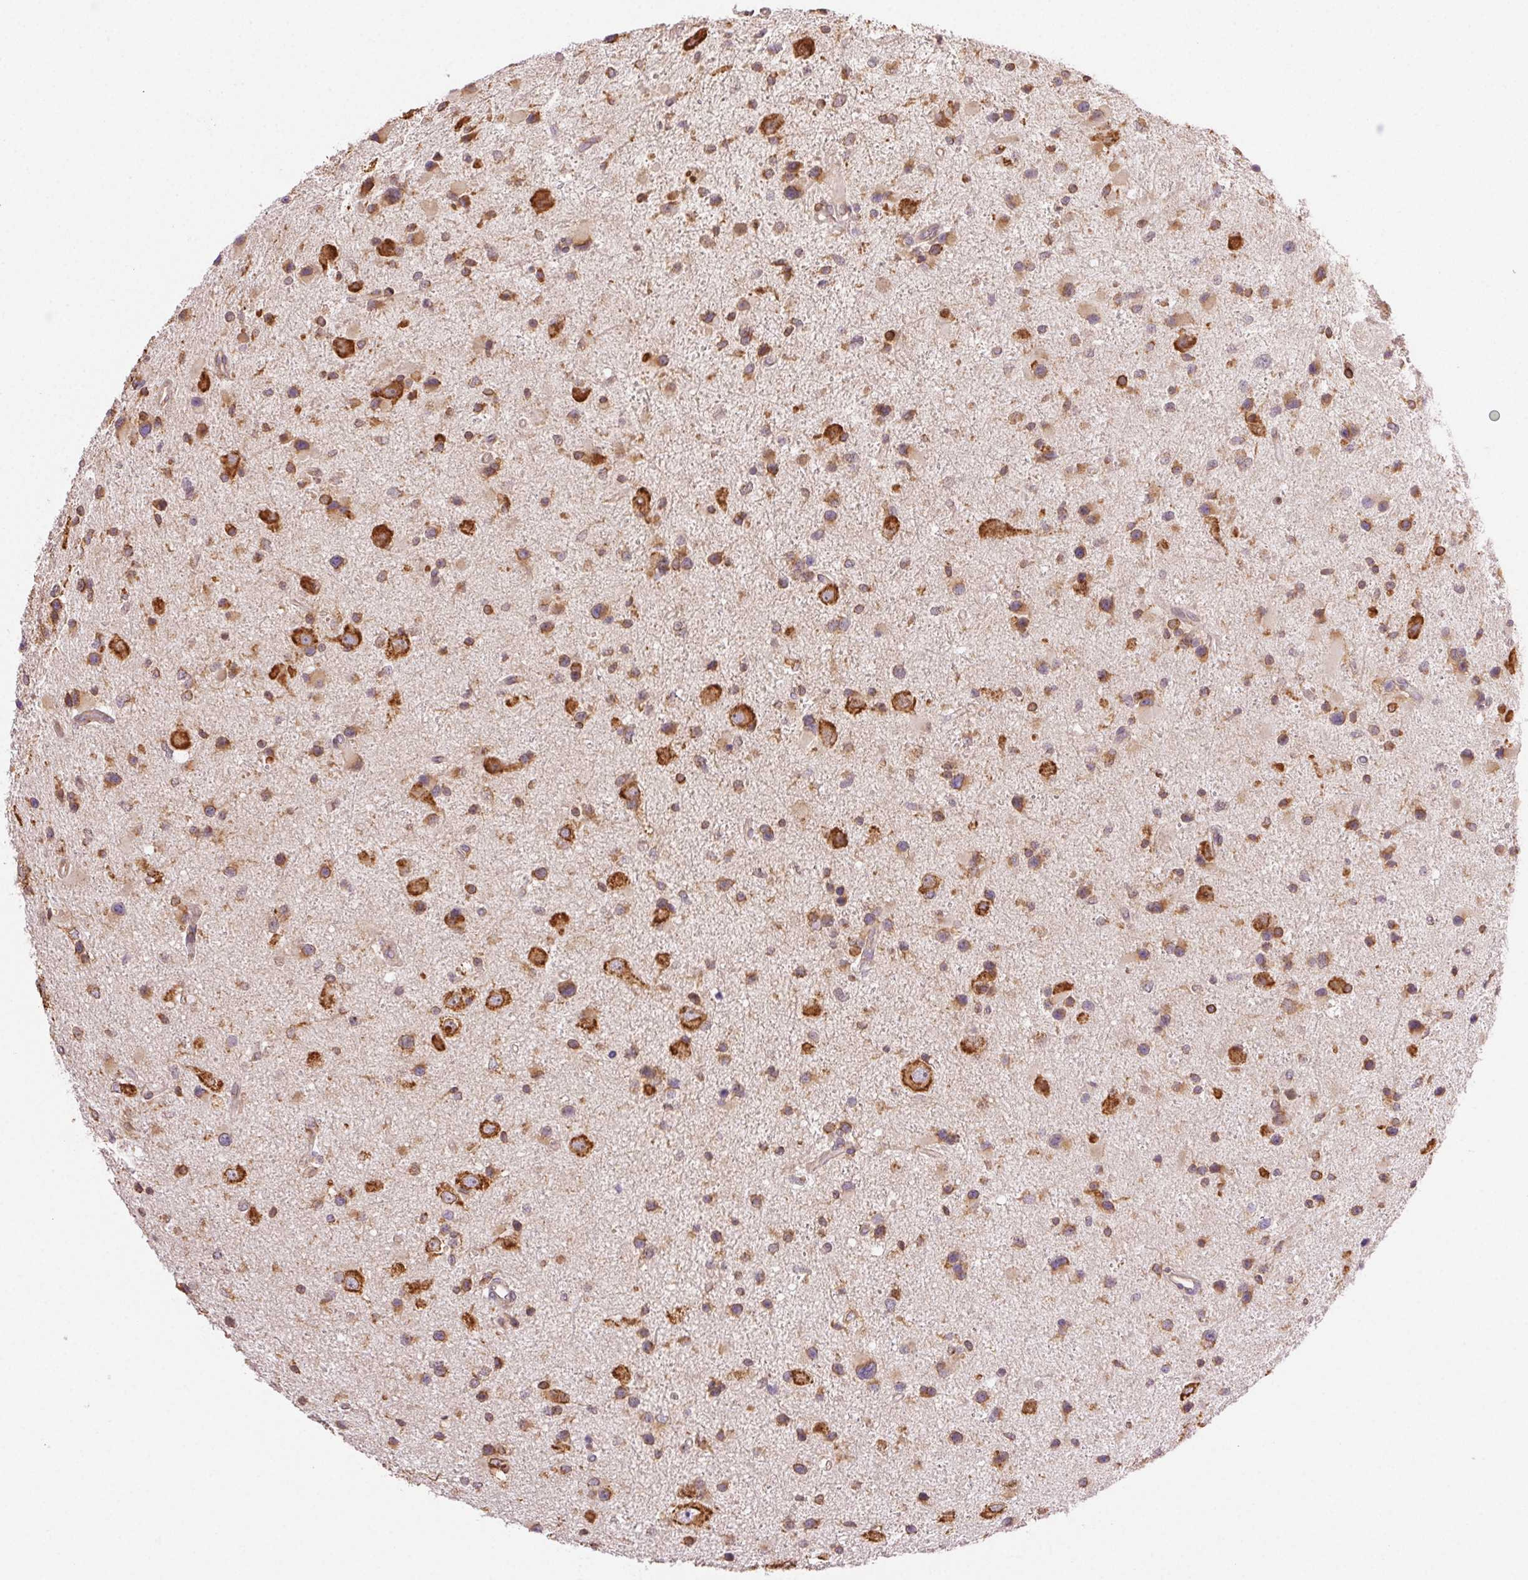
{"staining": {"intensity": "moderate", "quantity": ">75%", "location": "cytoplasmic/membranous"}, "tissue": "glioma", "cell_type": "Tumor cells", "image_type": "cancer", "snomed": [{"axis": "morphology", "description": "Glioma, malignant, Low grade"}, {"axis": "topography", "description": "Brain"}], "caption": "The histopathology image displays immunohistochemical staining of malignant low-grade glioma. There is moderate cytoplasmic/membranous staining is seen in about >75% of tumor cells.", "gene": "ENTREP1", "patient": {"sex": "female", "age": 32}}